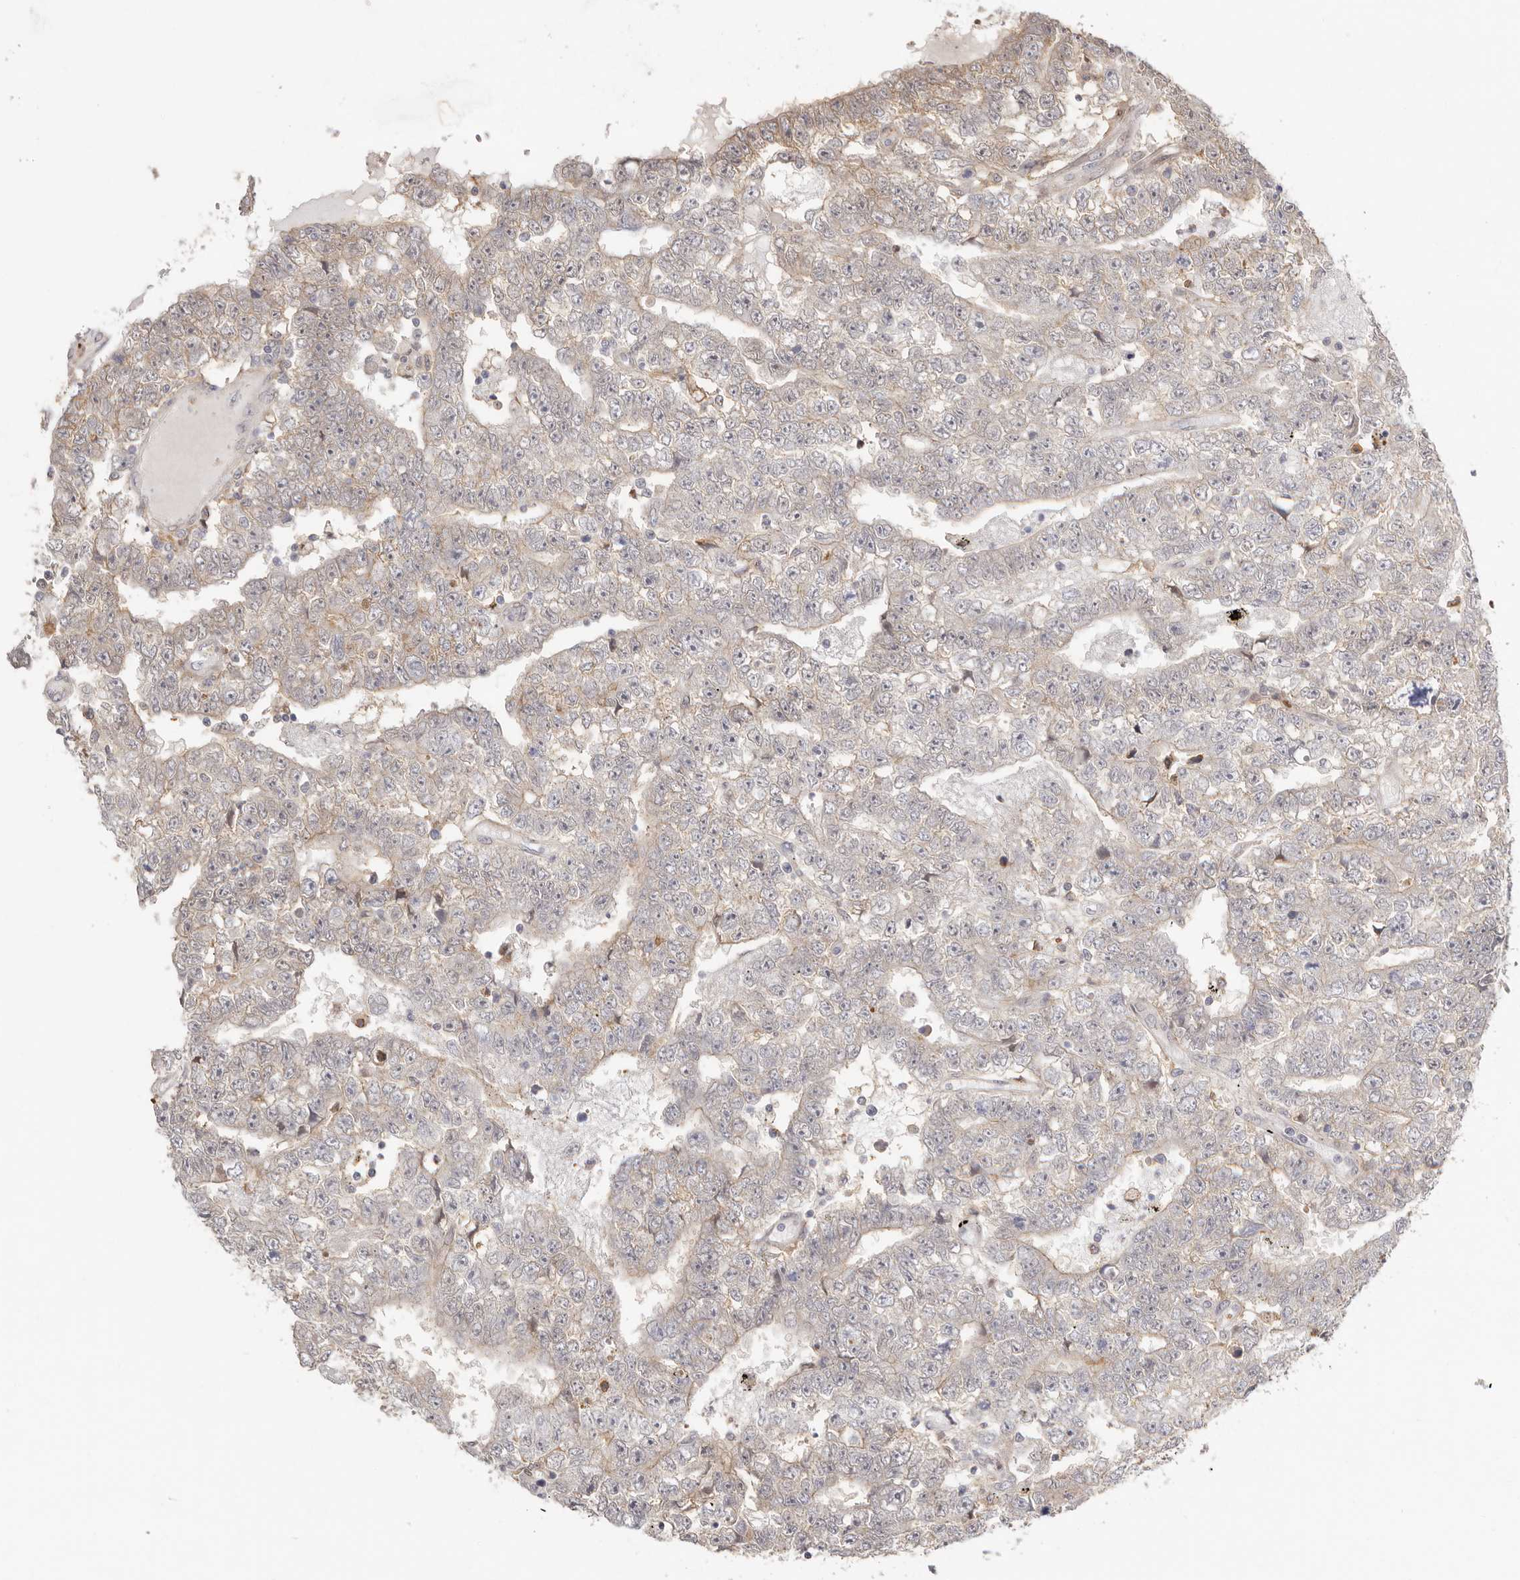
{"staining": {"intensity": "weak", "quantity": "<25%", "location": "cytoplasmic/membranous"}, "tissue": "testis cancer", "cell_type": "Tumor cells", "image_type": "cancer", "snomed": [{"axis": "morphology", "description": "Carcinoma, Embryonal, NOS"}, {"axis": "topography", "description": "Testis"}], "caption": "Immunohistochemistry (IHC) of human testis cancer displays no positivity in tumor cells.", "gene": "MSRB2", "patient": {"sex": "male", "age": 25}}